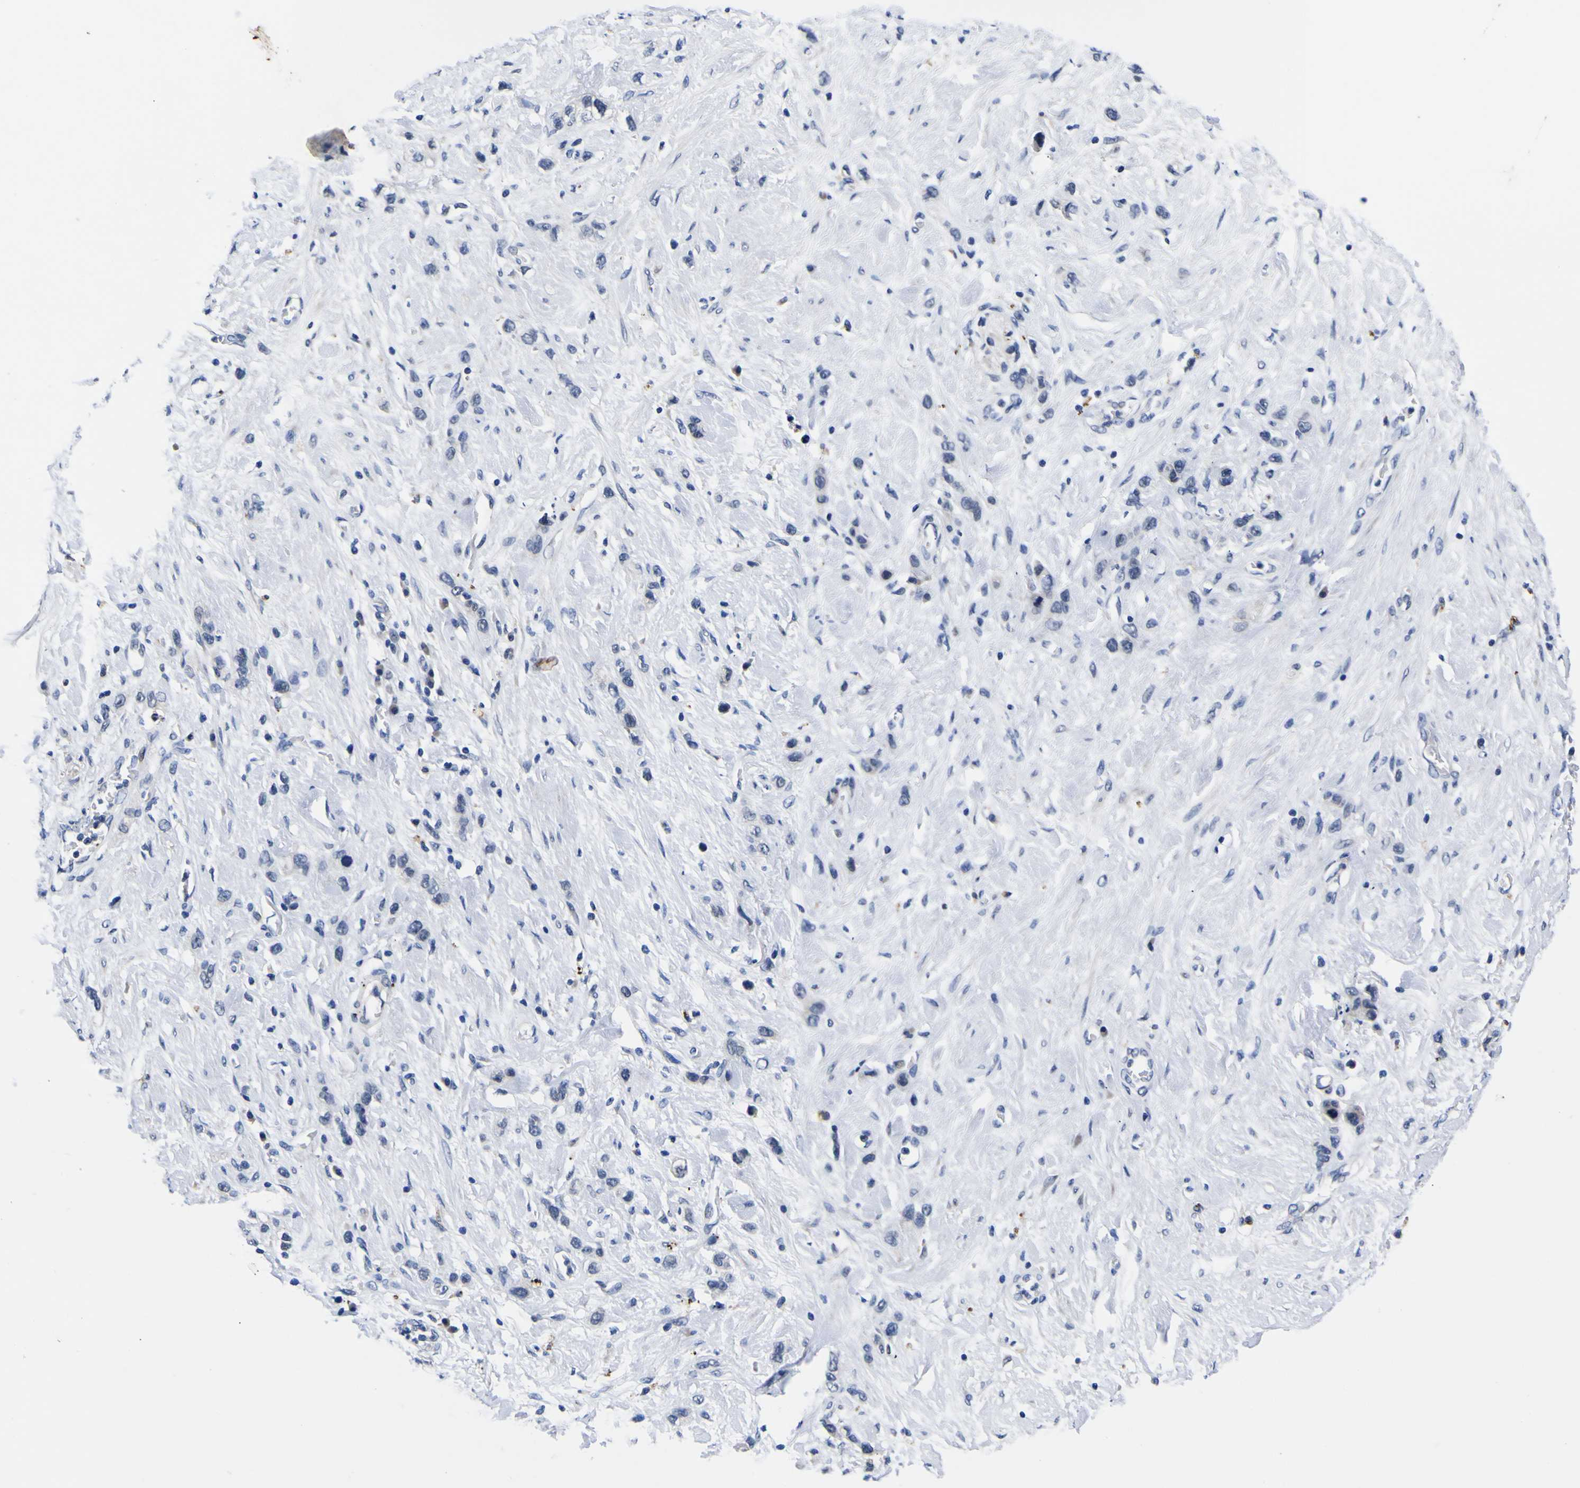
{"staining": {"intensity": "negative", "quantity": "none", "location": "none"}, "tissue": "stomach cancer", "cell_type": "Tumor cells", "image_type": "cancer", "snomed": [{"axis": "morphology", "description": "Adenocarcinoma, NOS"}, {"axis": "morphology", "description": "Adenocarcinoma, High grade"}, {"axis": "topography", "description": "Stomach, upper"}, {"axis": "topography", "description": "Stomach, lower"}], "caption": "High magnification brightfield microscopy of stomach adenocarcinoma stained with DAB (3,3'-diaminobenzidine) (brown) and counterstained with hematoxylin (blue): tumor cells show no significant staining.", "gene": "IGFLR1", "patient": {"sex": "female", "age": 65}}